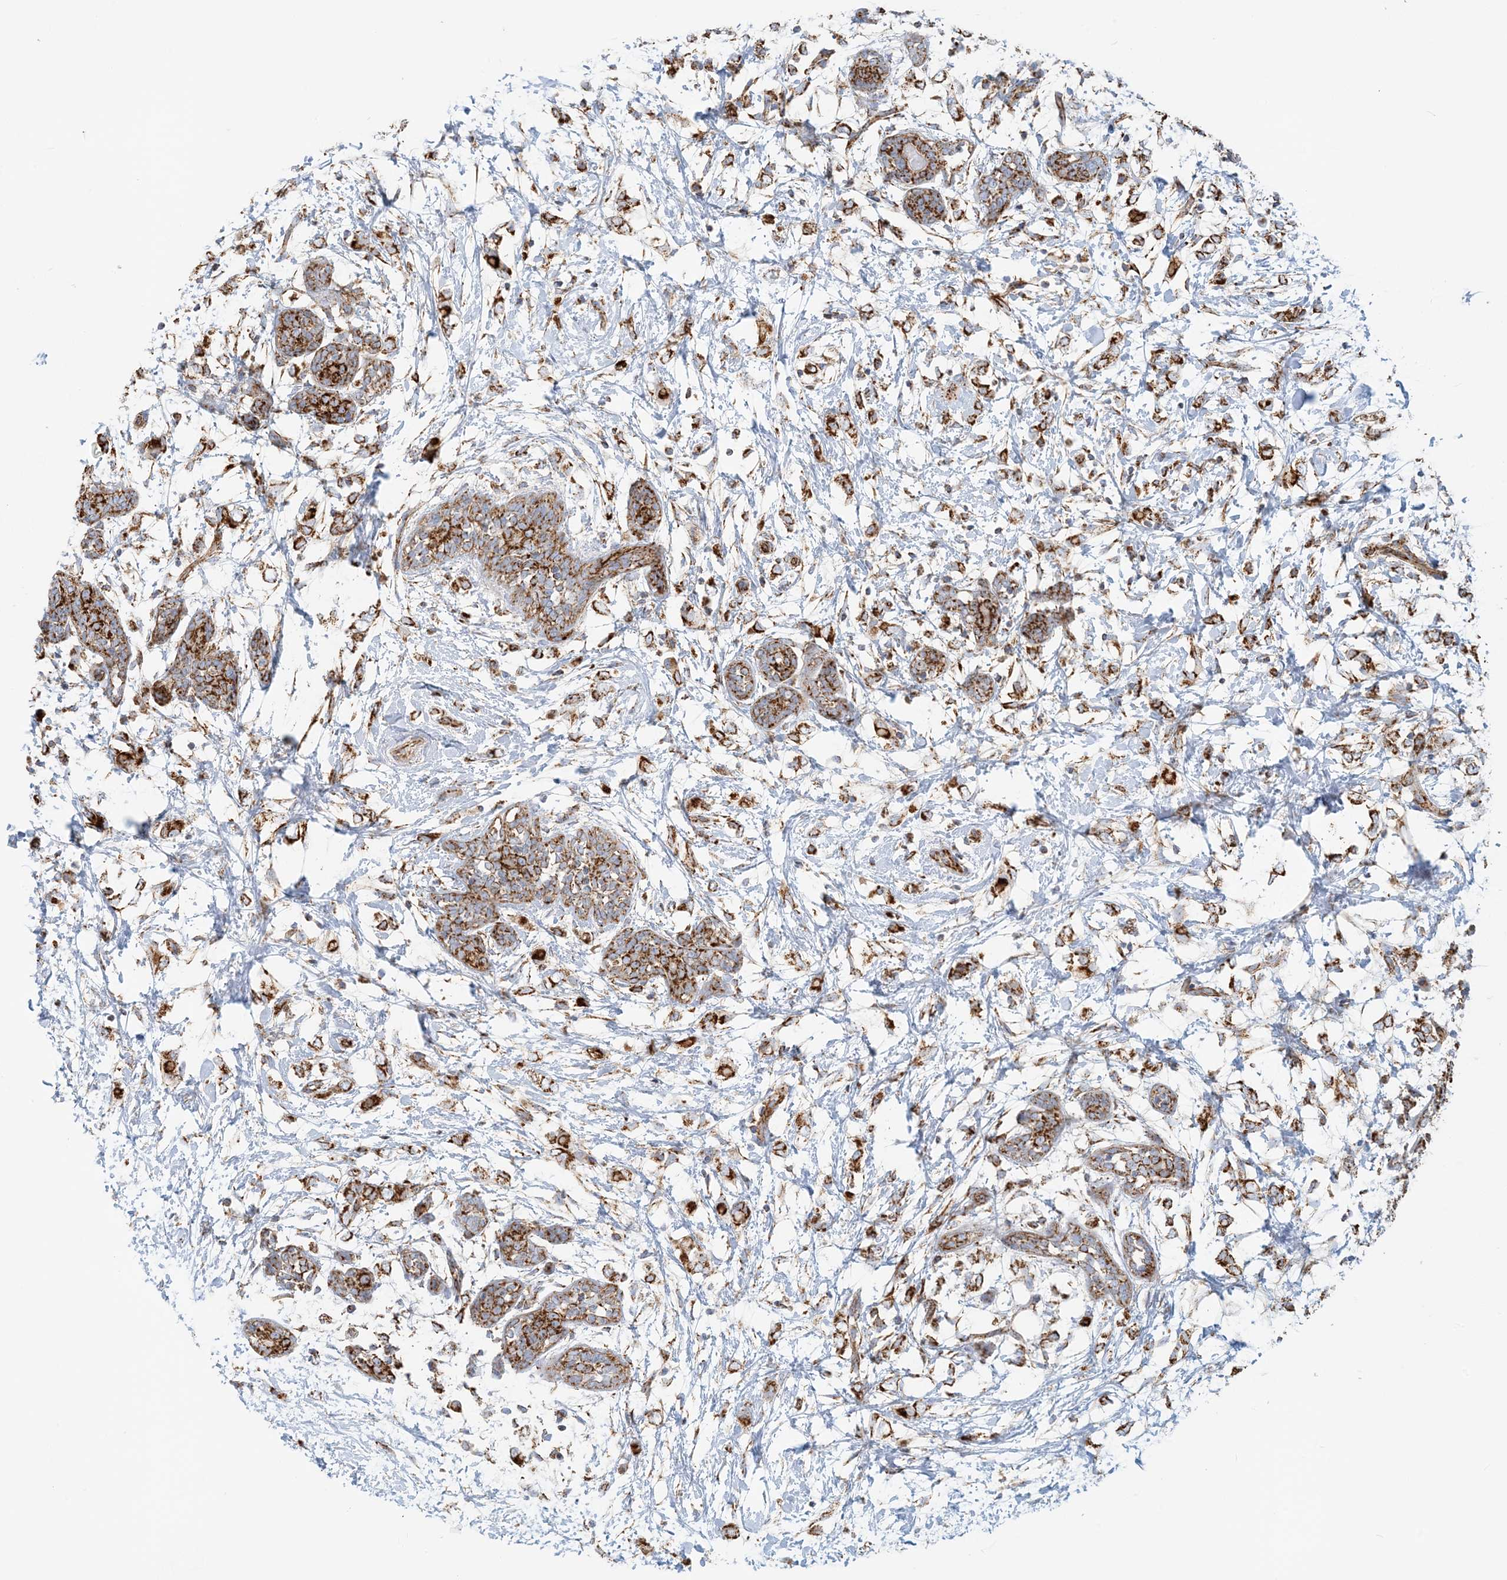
{"staining": {"intensity": "strong", "quantity": ">75%", "location": "cytoplasmic/membranous"}, "tissue": "breast cancer", "cell_type": "Tumor cells", "image_type": "cancer", "snomed": [{"axis": "morphology", "description": "Normal tissue, NOS"}, {"axis": "morphology", "description": "Lobular carcinoma"}, {"axis": "topography", "description": "Breast"}], "caption": "Immunohistochemistry (IHC) photomicrograph of breast cancer (lobular carcinoma) stained for a protein (brown), which displays high levels of strong cytoplasmic/membranous expression in about >75% of tumor cells.", "gene": "COA3", "patient": {"sex": "female", "age": 47}}